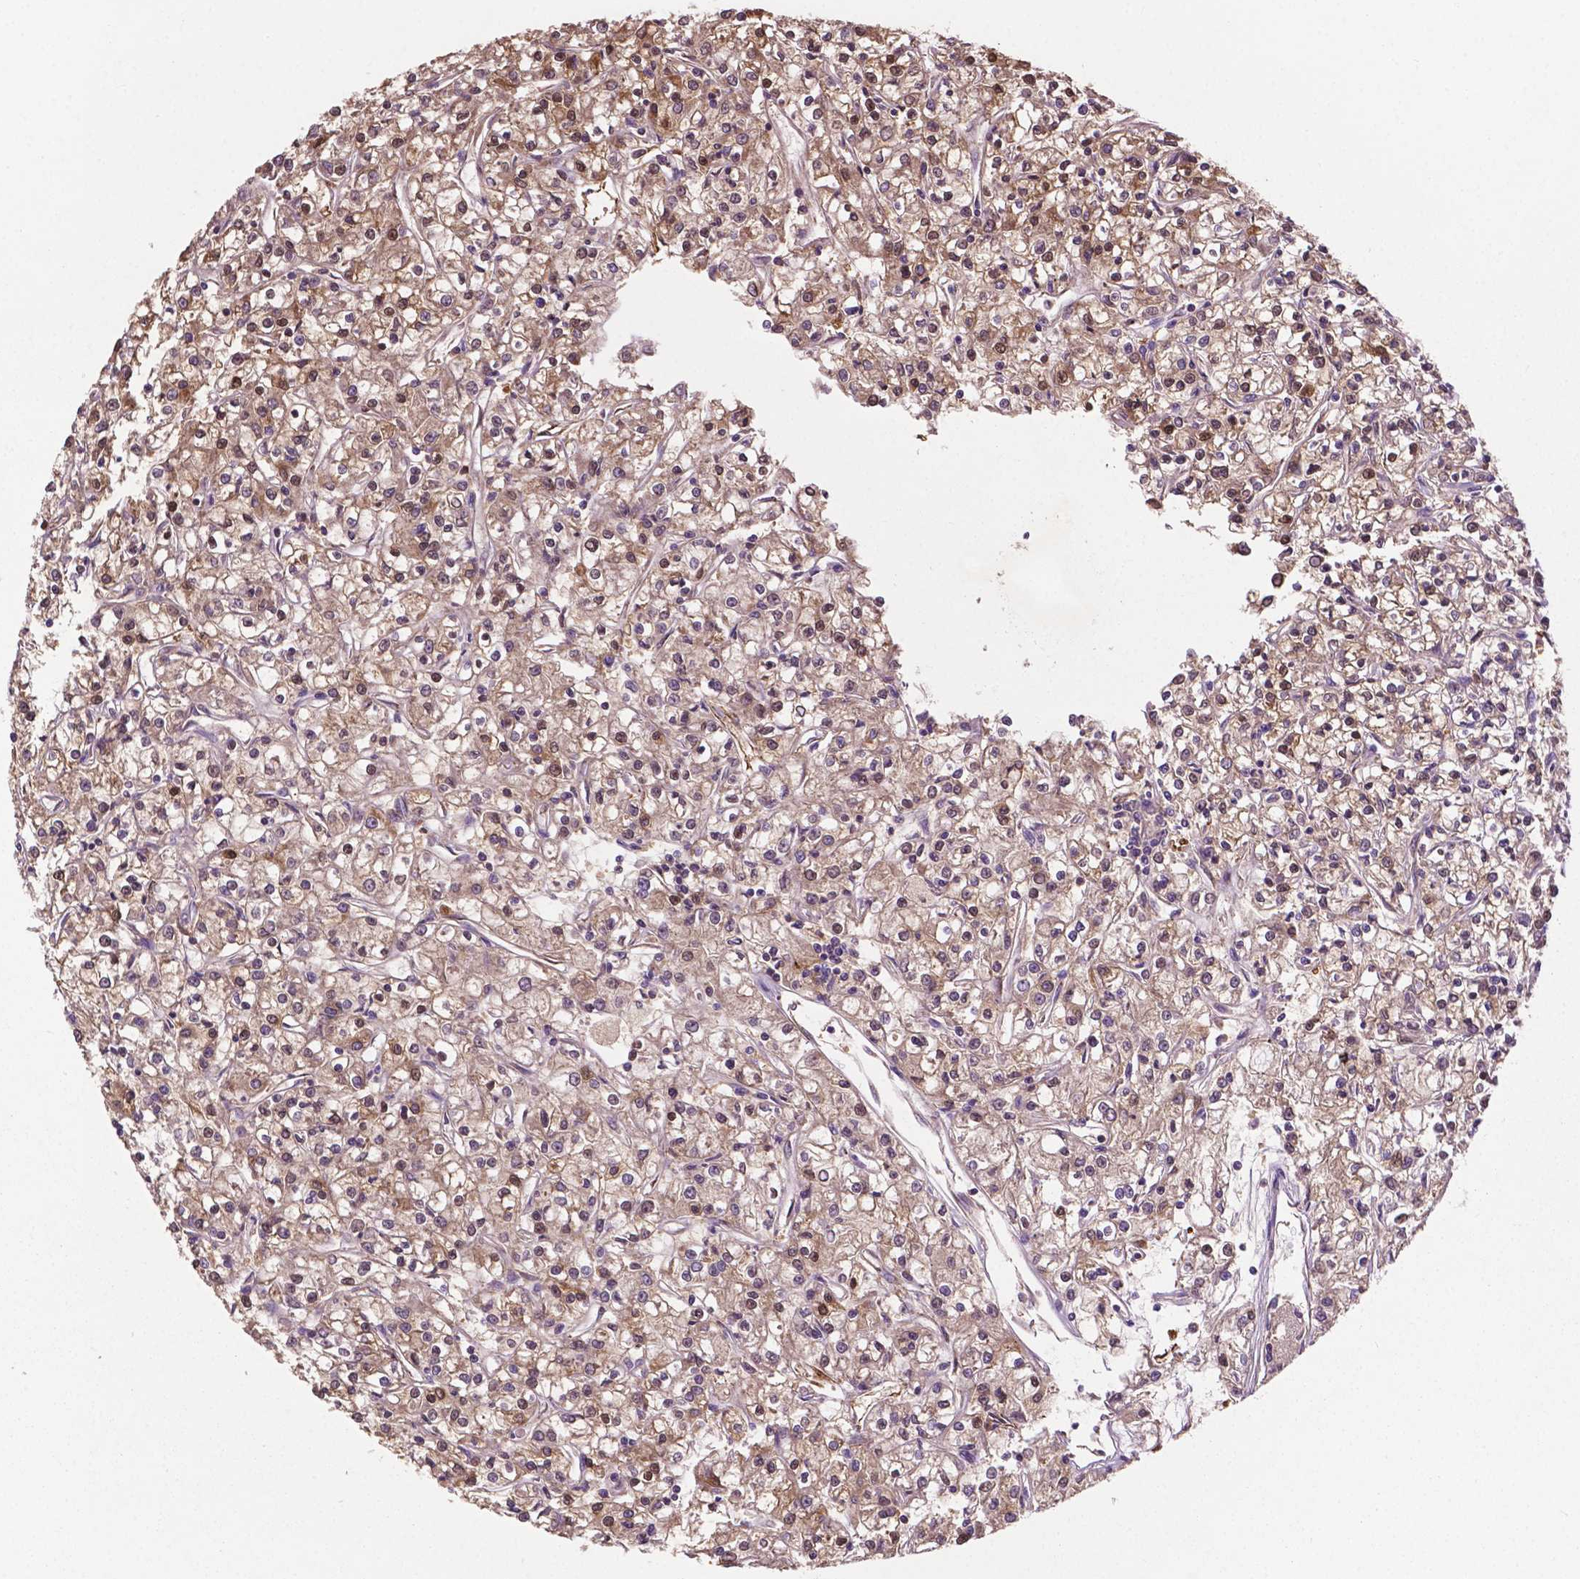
{"staining": {"intensity": "weak", "quantity": ">75%", "location": "cytoplasmic/membranous"}, "tissue": "renal cancer", "cell_type": "Tumor cells", "image_type": "cancer", "snomed": [{"axis": "morphology", "description": "Adenocarcinoma, NOS"}, {"axis": "topography", "description": "Kidney"}], "caption": "The histopathology image shows staining of renal cancer, revealing weak cytoplasmic/membranous protein expression (brown color) within tumor cells.", "gene": "GJA9", "patient": {"sex": "female", "age": 59}}